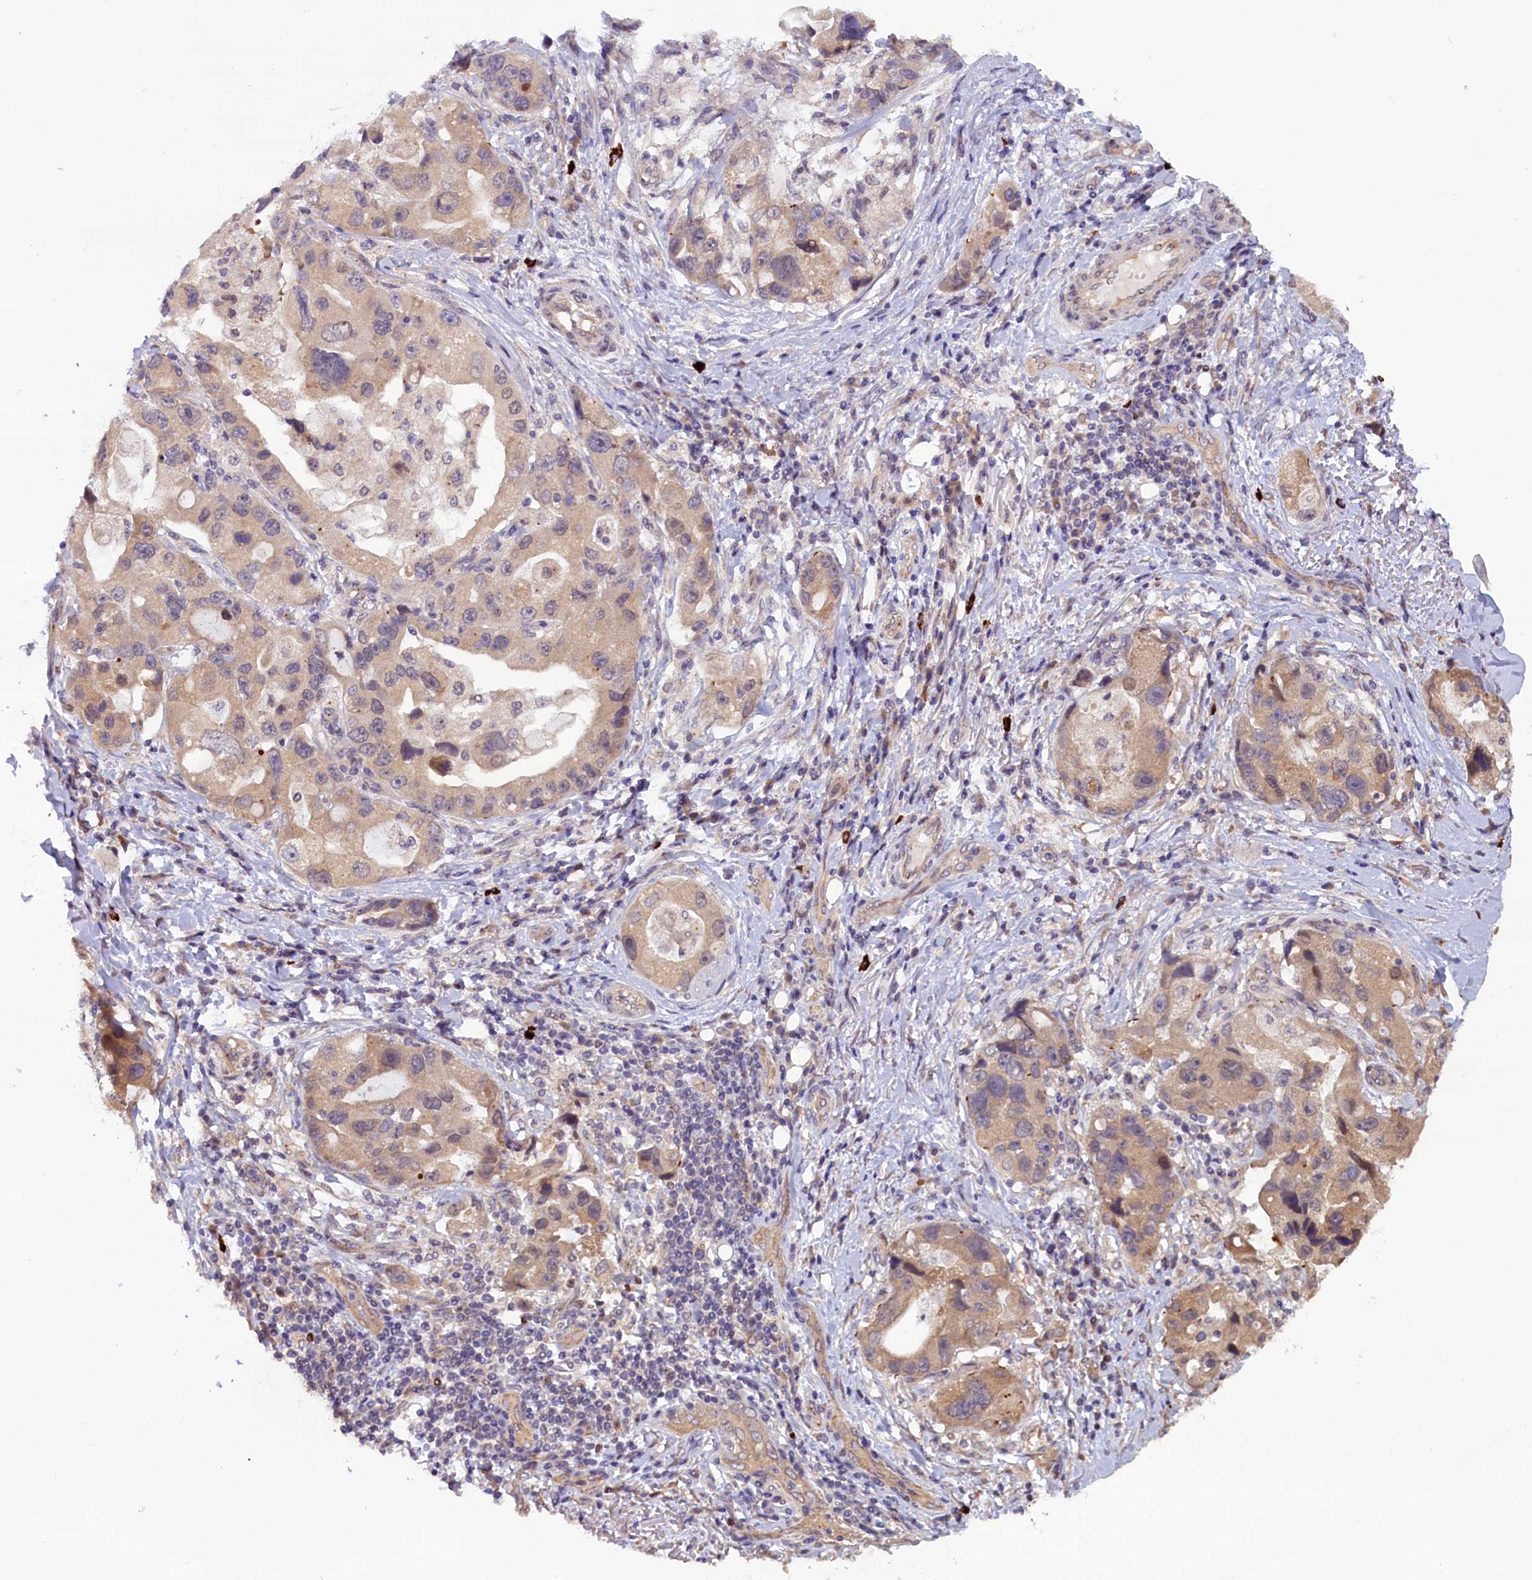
{"staining": {"intensity": "weak", "quantity": "25%-75%", "location": "cytoplasmic/membranous"}, "tissue": "lung cancer", "cell_type": "Tumor cells", "image_type": "cancer", "snomed": [{"axis": "morphology", "description": "Adenocarcinoma, NOS"}, {"axis": "topography", "description": "Lung"}], "caption": "Immunohistochemistry micrograph of neoplastic tissue: adenocarcinoma (lung) stained using immunohistochemistry (IHC) displays low levels of weak protein expression localized specifically in the cytoplasmic/membranous of tumor cells, appearing as a cytoplasmic/membranous brown color.", "gene": "CCDC9B", "patient": {"sex": "female", "age": 54}}